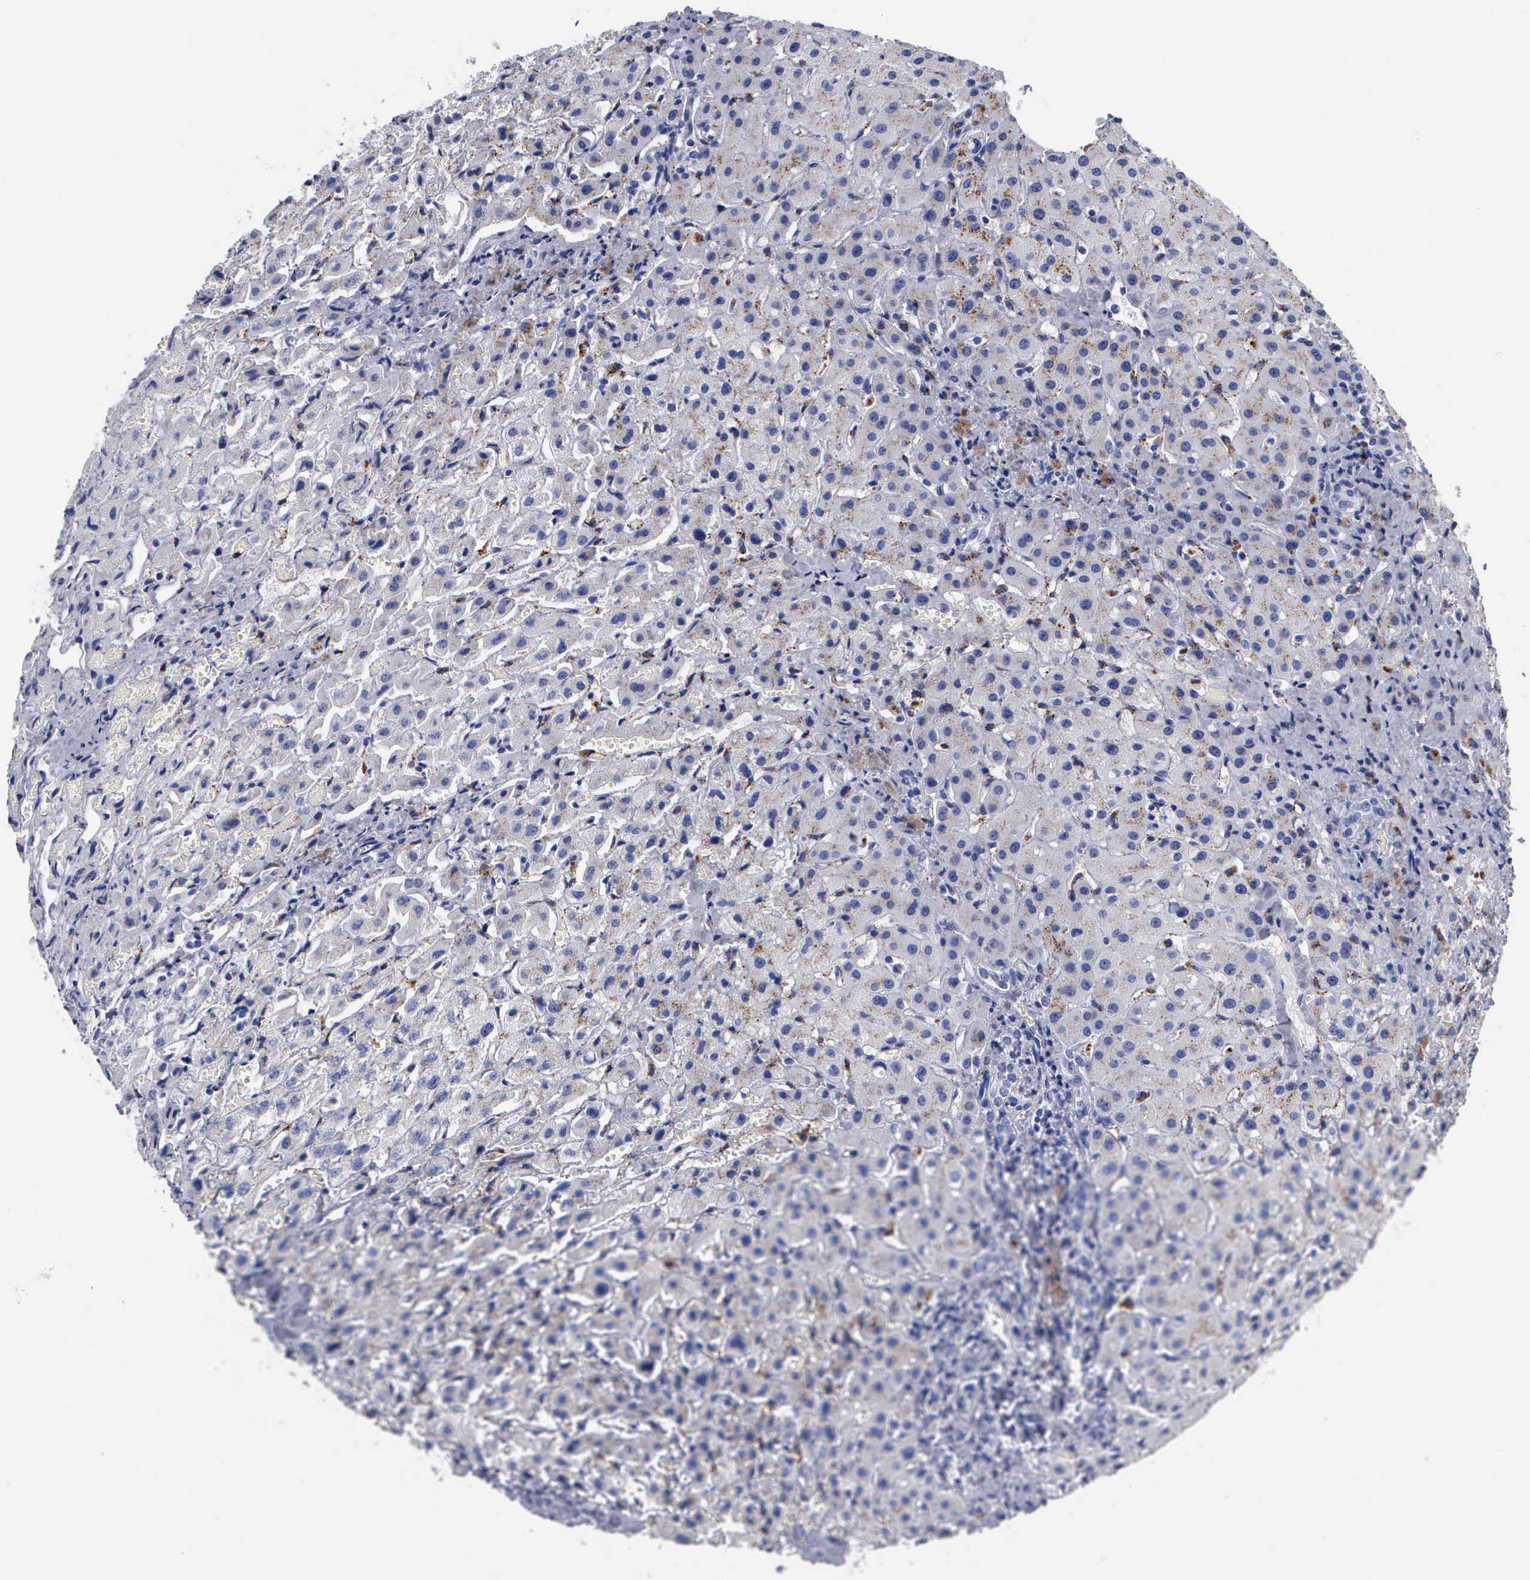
{"staining": {"intensity": "negative", "quantity": "none", "location": "none"}, "tissue": "liver", "cell_type": "Cholangiocytes", "image_type": "normal", "snomed": [{"axis": "morphology", "description": "Normal tissue, NOS"}, {"axis": "topography", "description": "Liver"}], "caption": "High magnification brightfield microscopy of unremarkable liver stained with DAB (brown) and counterstained with hematoxylin (blue): cholangiocytes show no significant expression. Brightfield microscopy of IHC stained with DAB (3,3'-diaminobenzidine) (brown) and hematoxylin (blue), captured at high magnification.", "gene": "CTSL", "patient": {"sex": "female", "age": 27}}